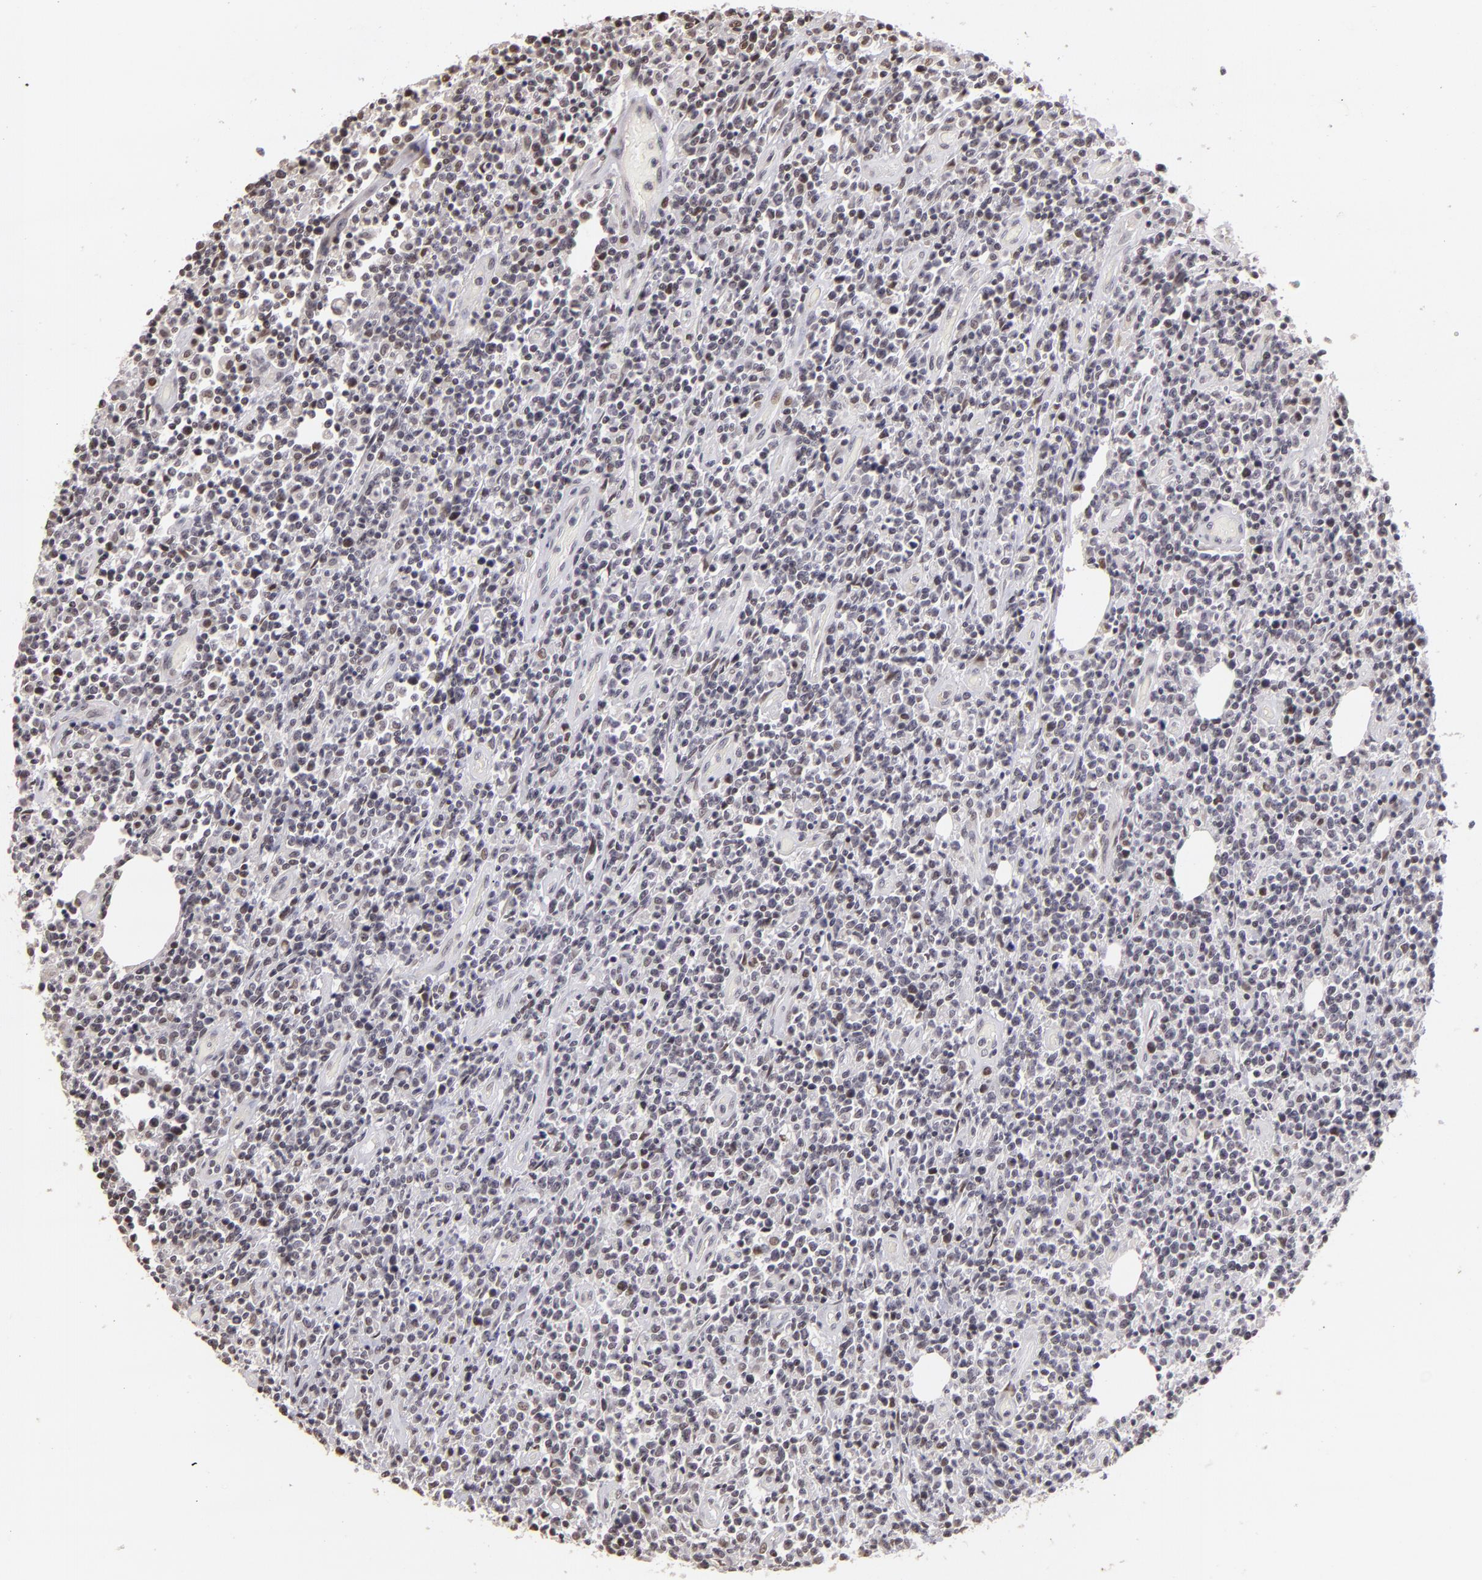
{"staining": {"intensity": "weak", "quantity": "<25%", "location": "nuclear"}, "tissue": "lymphoma", "cell_type": "Tumor cells", "image_type": "cancer", "snomed": [{"axis": "morphology", "description": "Malignant lymphoma, non-Hodgkin's type, High grade"}, {"axis": "topography", "description": "Colon"}], "caption": "Immunohistochemistry photomicrograph of neoplastic tissue: lymphoma stained with DAB reveals no significant protein positivity in tumor cells. (Immunohistochemistry (ihc), brightfield microscopy, high magnification).", "gene": "RARB", "patient": {"sex": "male", "age": 82}}